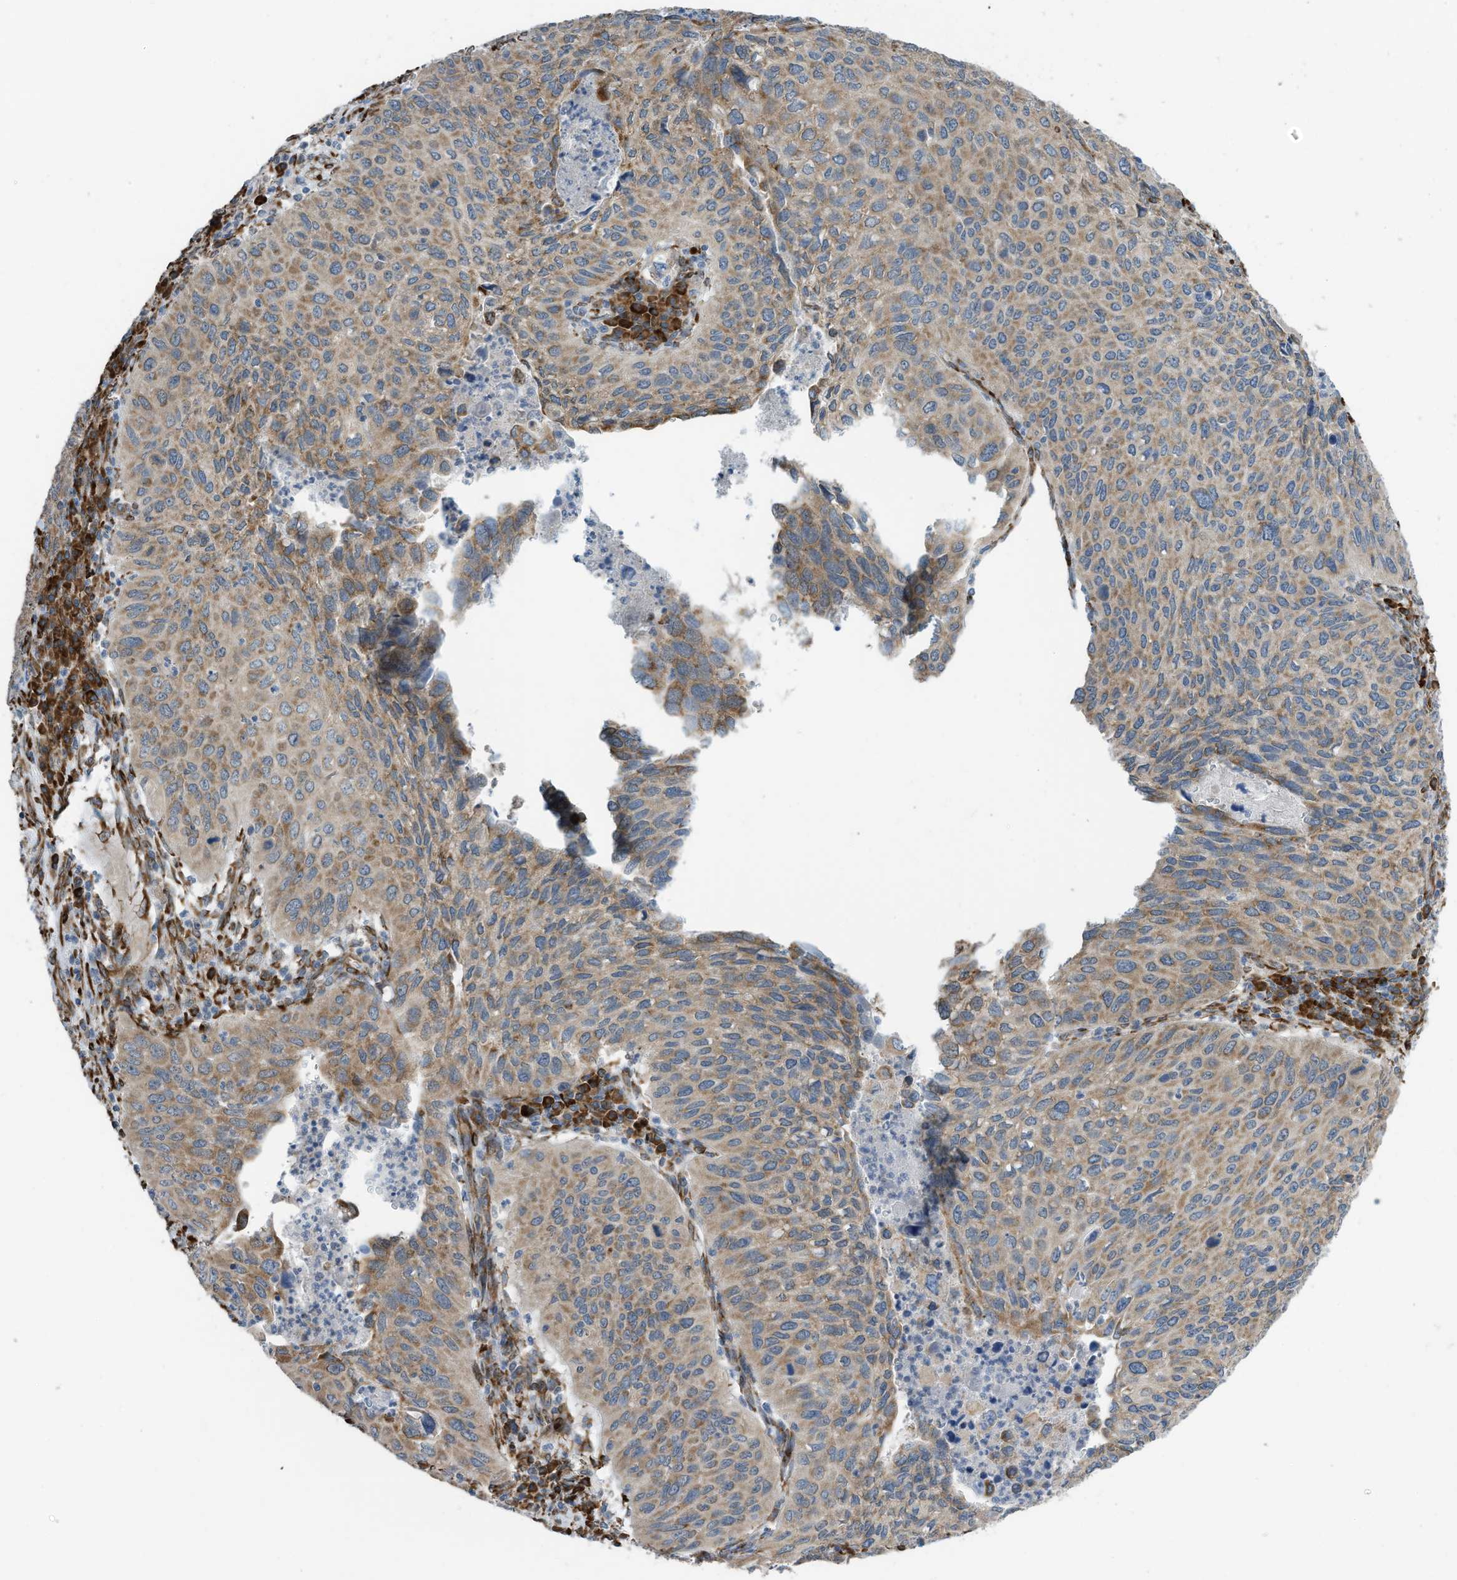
{"staining": {"intensity": "moderate", "quantity": "25%-75%", "location": "cytoplasmic/membranous"}, "tissue": "cervical cancer", "cell_type": "Tumor cells", "image_type": "cancer", "snomed": [{"axis": "morphology", "description": "Squamous cell carcinoma, NOS"}, {"axis": "topography", "description": "Cervix"}], "caption": "Squamous cell carcinoma (cervical) stained for a protein (brown) displays moderate cytoplasmic/membranous positive staining in about 25%-75% of tumor cells.", "gene": "ZBTB45", "patient": {"sex": "female", "age": 38}}